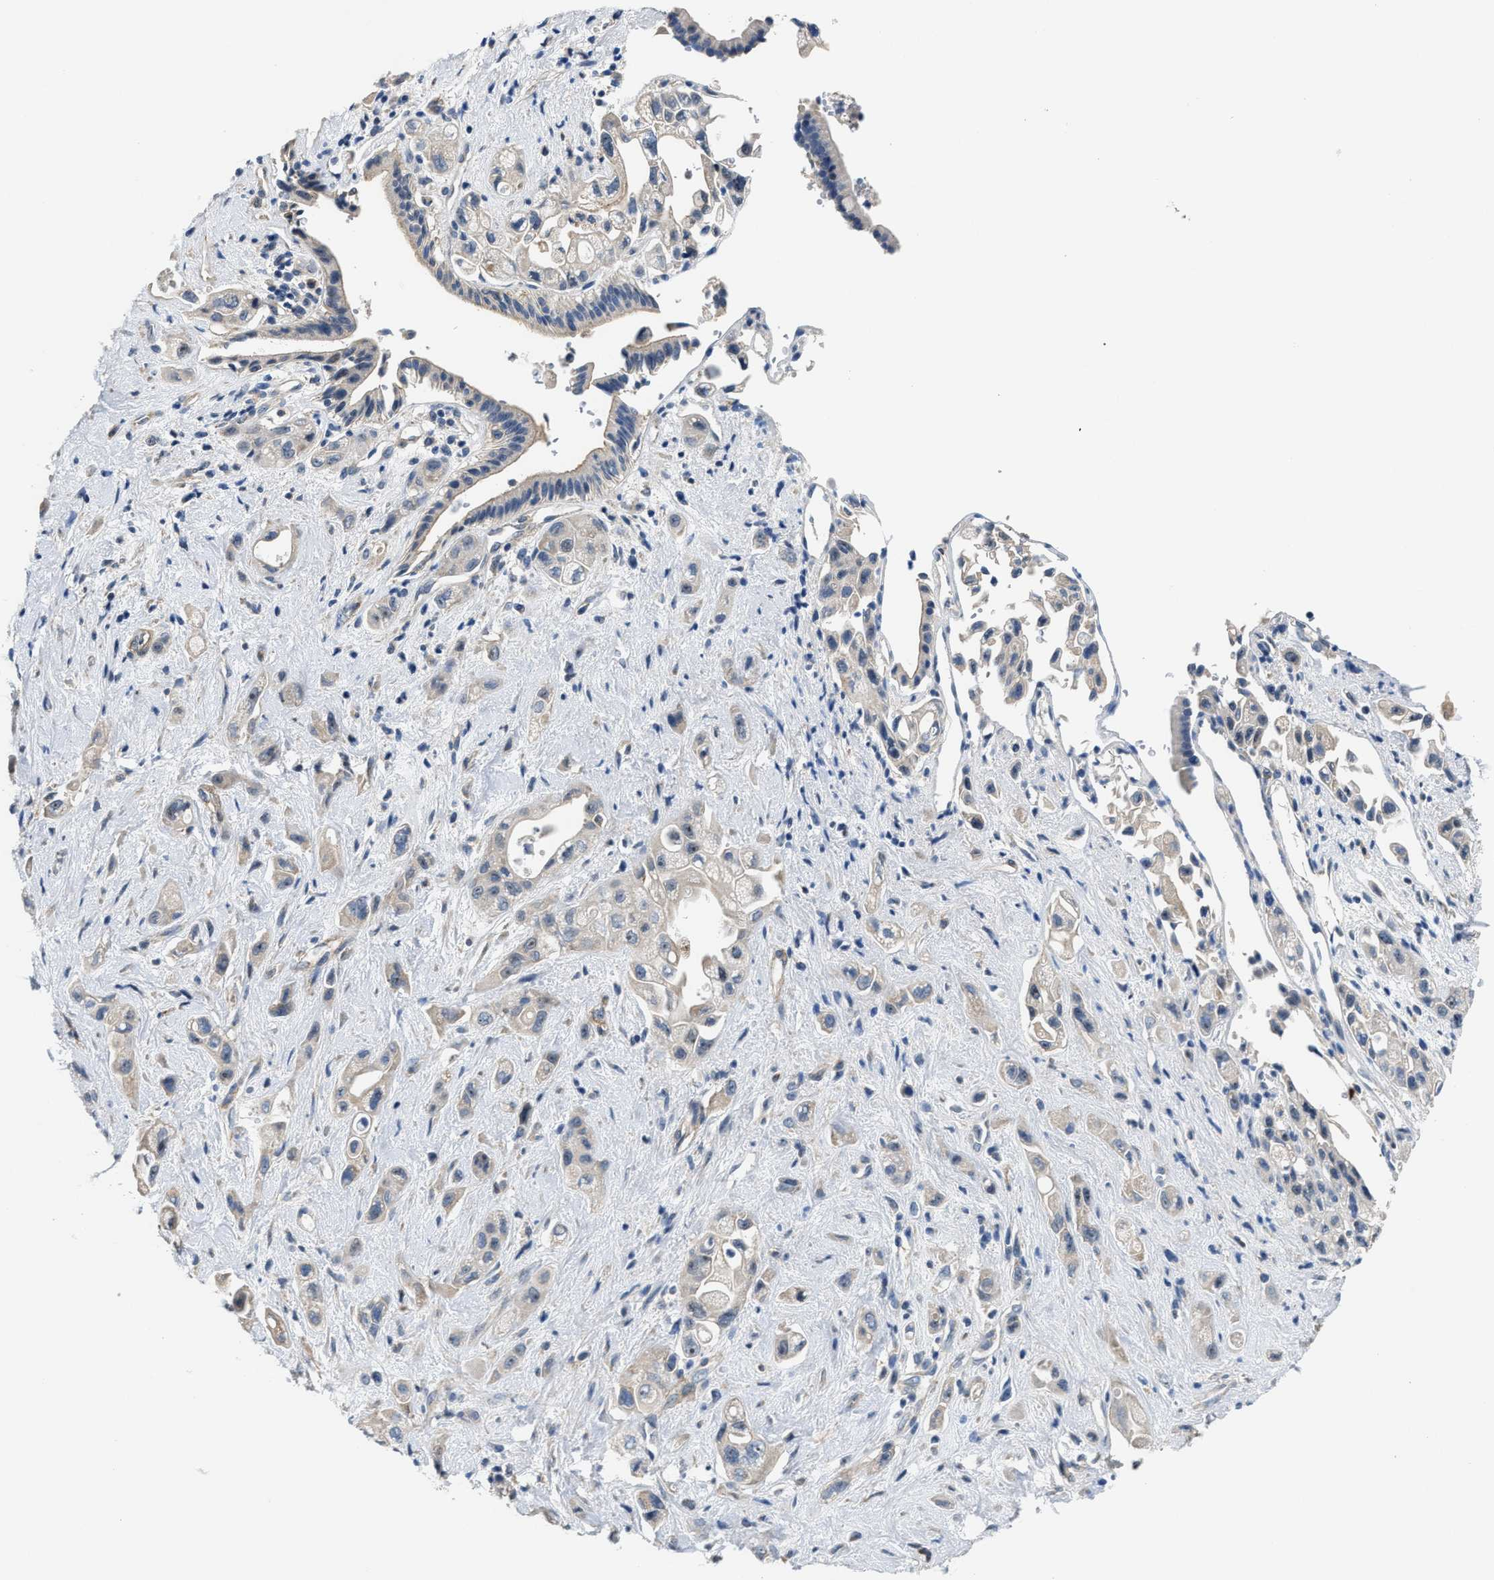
{"staining": {"intensity": "negative", "quantity": "none", "location": "none"}, "tissue": "pancreatic cancer", "cell_type": "Tumor cells", "image_type": "cancer", "snomed": [{"axis": "morphology", "description": "Adenocarcinoma, NOS"}, {"axis": "topography", "description": "Pancreas"}], "caption": "Tumor cells show no significant expression in adenocarcinoma (pancreatic).", "gene": "ZNF783", "patient": {"sex": "female", "age": 66}}